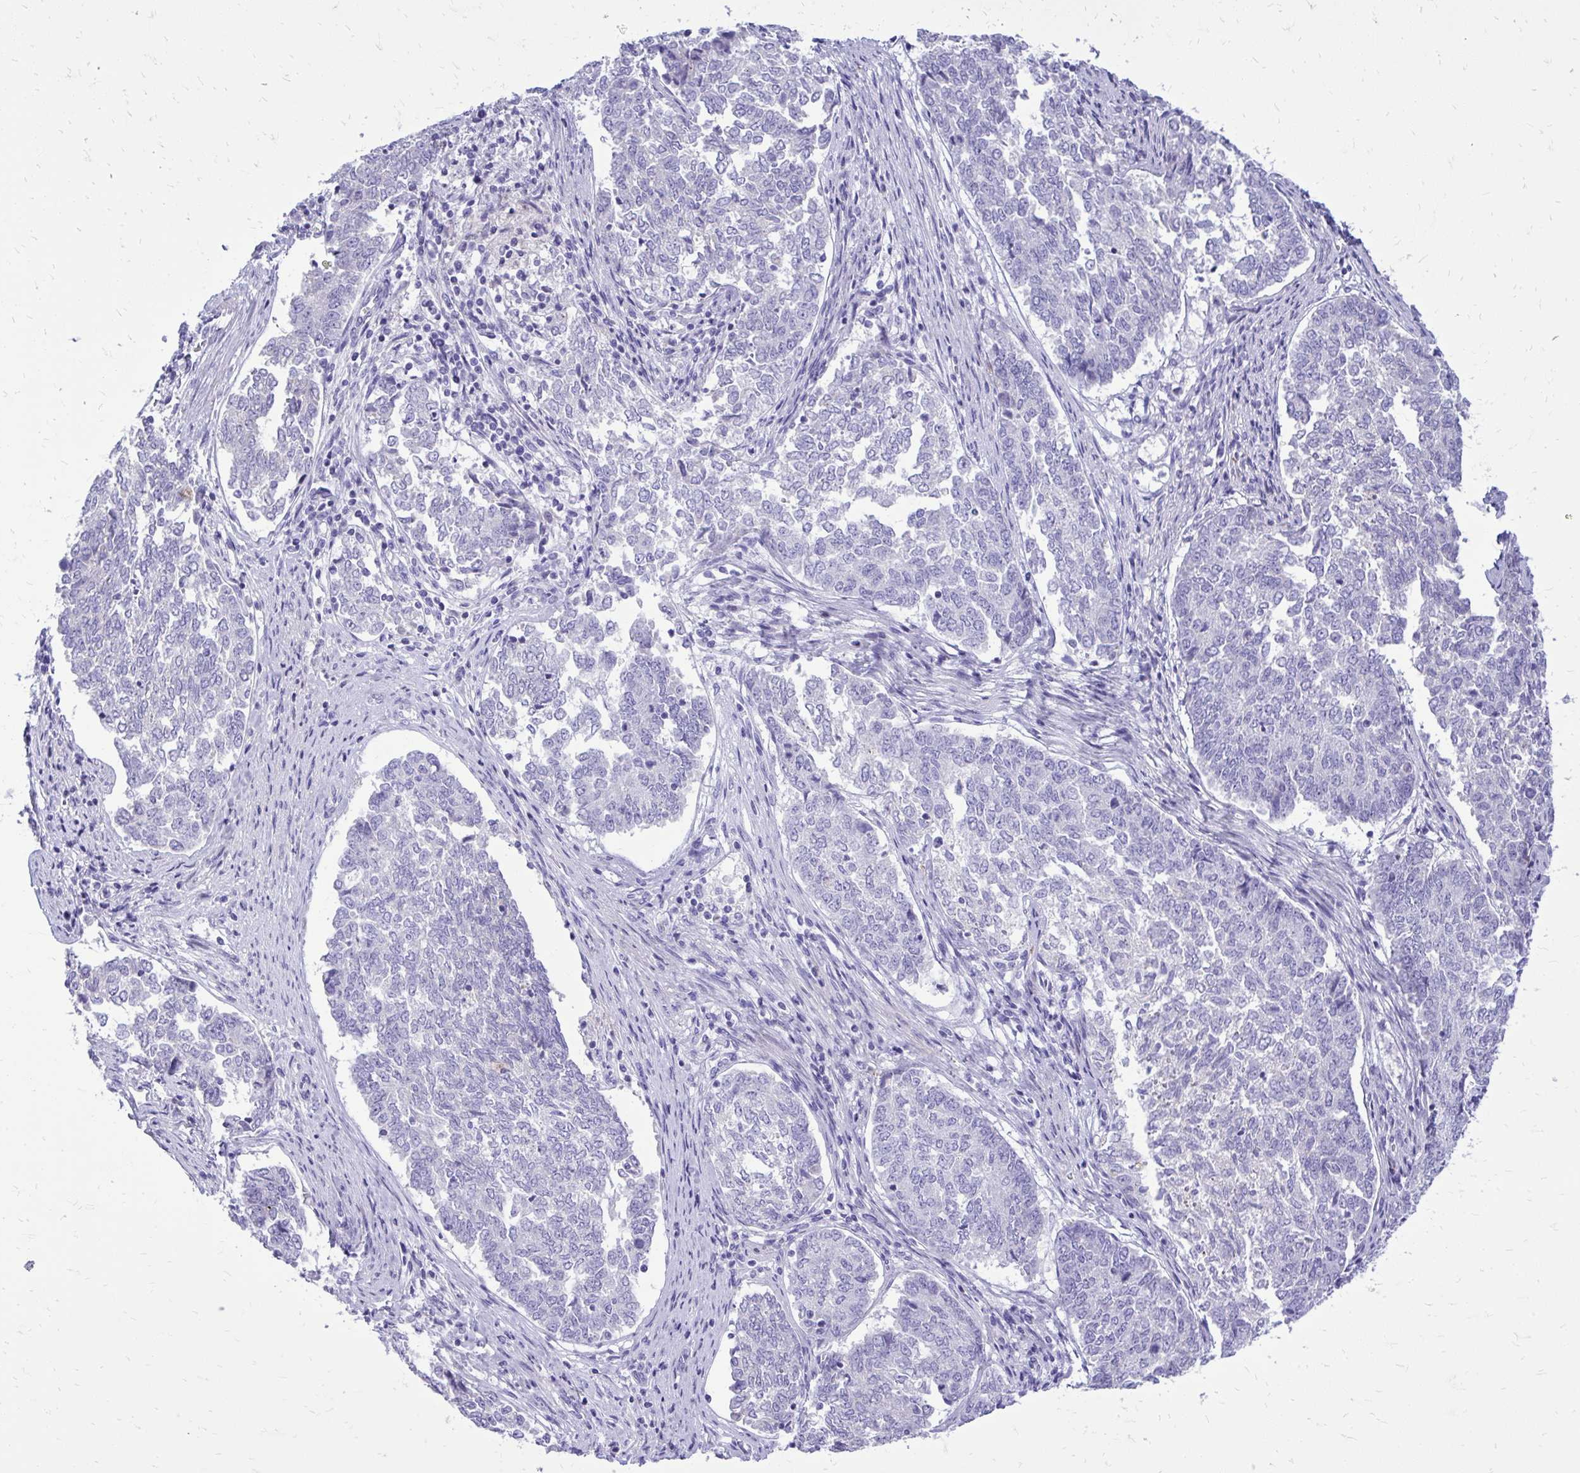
{"staining": {"intensity": "negative", "quantity": "none", "location": "none"}, "tissue": "endometrial cancer", "cell_type": "Tumor cells", "image_type": "cancer", "snomed": [{"axis": "morphology", "description": "Adenocarcinoma, NOS"}, {"axis": "topography", "description": "Endometrium"}], "caption": "A high-resolution photomicrograph shows IHC staining of adenocarcinoma (endometrial), which exhibits no significant staining in tumor cells. (DAB IHC with hematoxylin counter stain).", "gene": "BCL6B", "patient": {"sex": "female", "age": 80}}